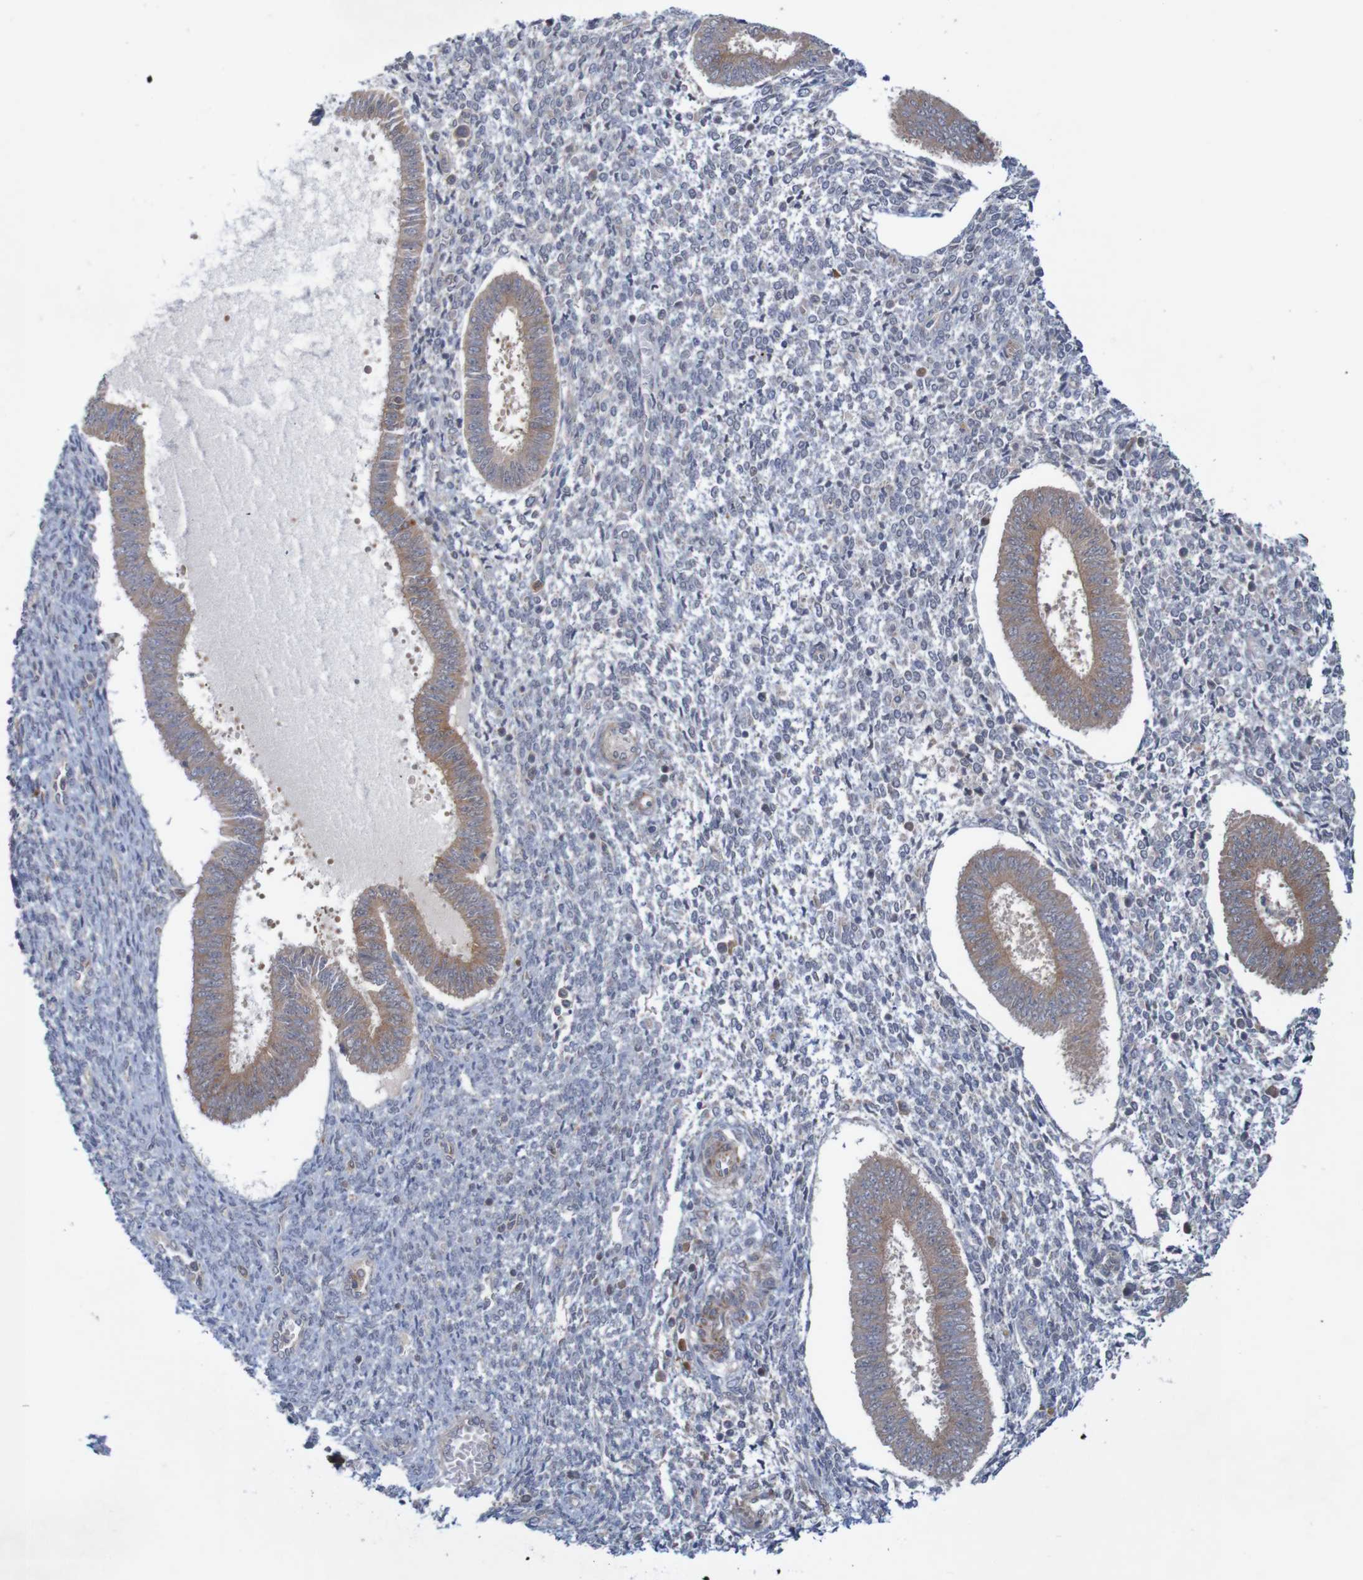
{"staining": {"intensity": "negative", "quantity": "none", "location": "none"}, "tissue": "endometrium", "cell_type": "Cells in endometrial stroma", "image_type": "normal", "snomed": [{"axis": "morphology", "description": "Normal tissue, NOS"}, {"axis": "topography", "description": "Endometrium"}], "caption": "The image reveals no staining of cells in endometrial stroma in unremarkable endometrium. (Brightfield microscopy of DAB immunohistochemistry at high magnification).", "gene": "NAV2", "patient": {"sex": "female", "age": 35}}